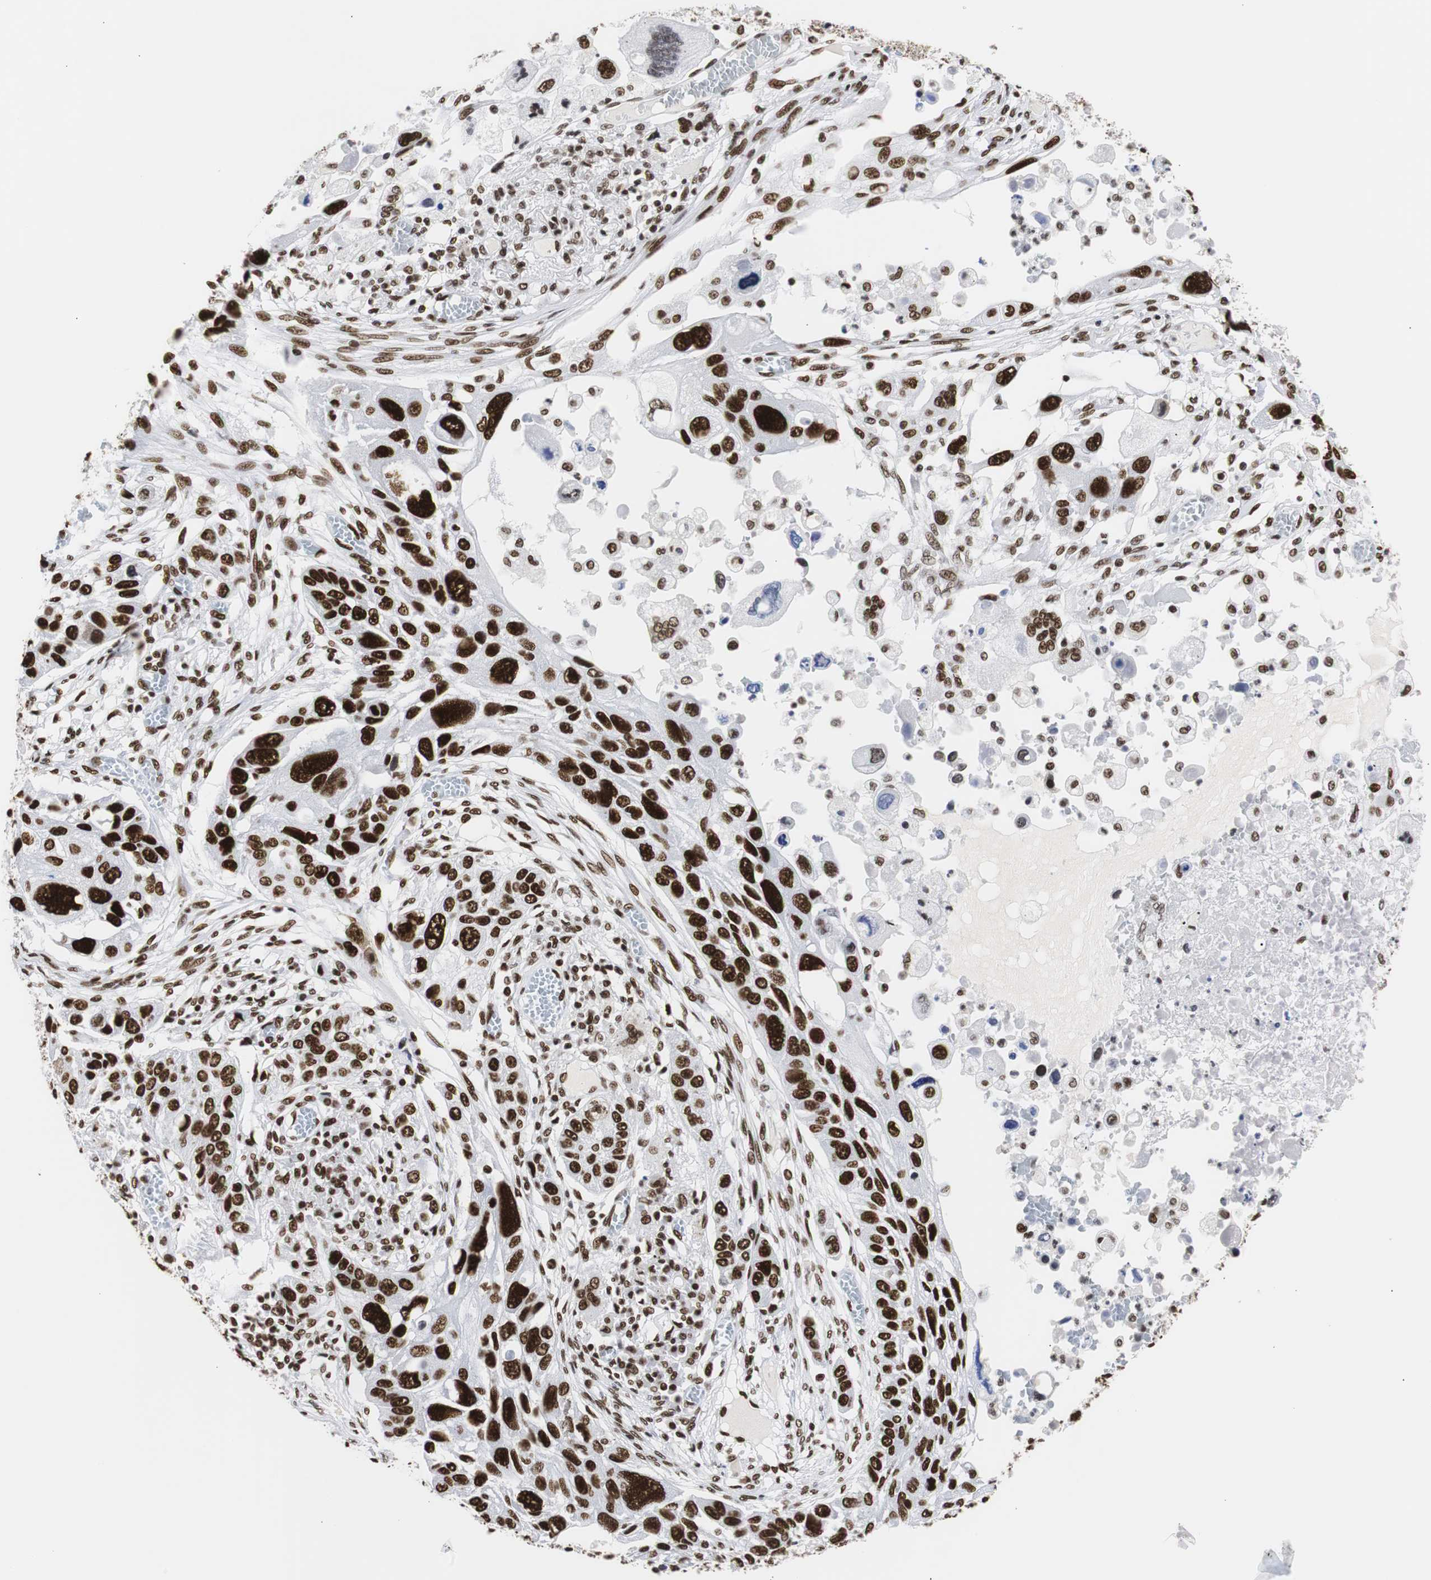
{"staining": {"intensity": "strong", "quantity": ">75%", "location": "nuclear"}, "tissue": "lung cancer", "cell_type": "Tumor cells", "image_type": "cancer", "snomed": [{"axis": "morphology", "description": "Squamous cell carcinoma, NOS"}, {"axis": "topography", "description": "Lung"}], "caption": "Lung squamous cell carcinoma stained with a brown dye demonstrates strong nuclear positive expression in about >75% of tumor cells.", "gene": "HNRNPH2", "patient": {"sex": "male", "age": 71}}